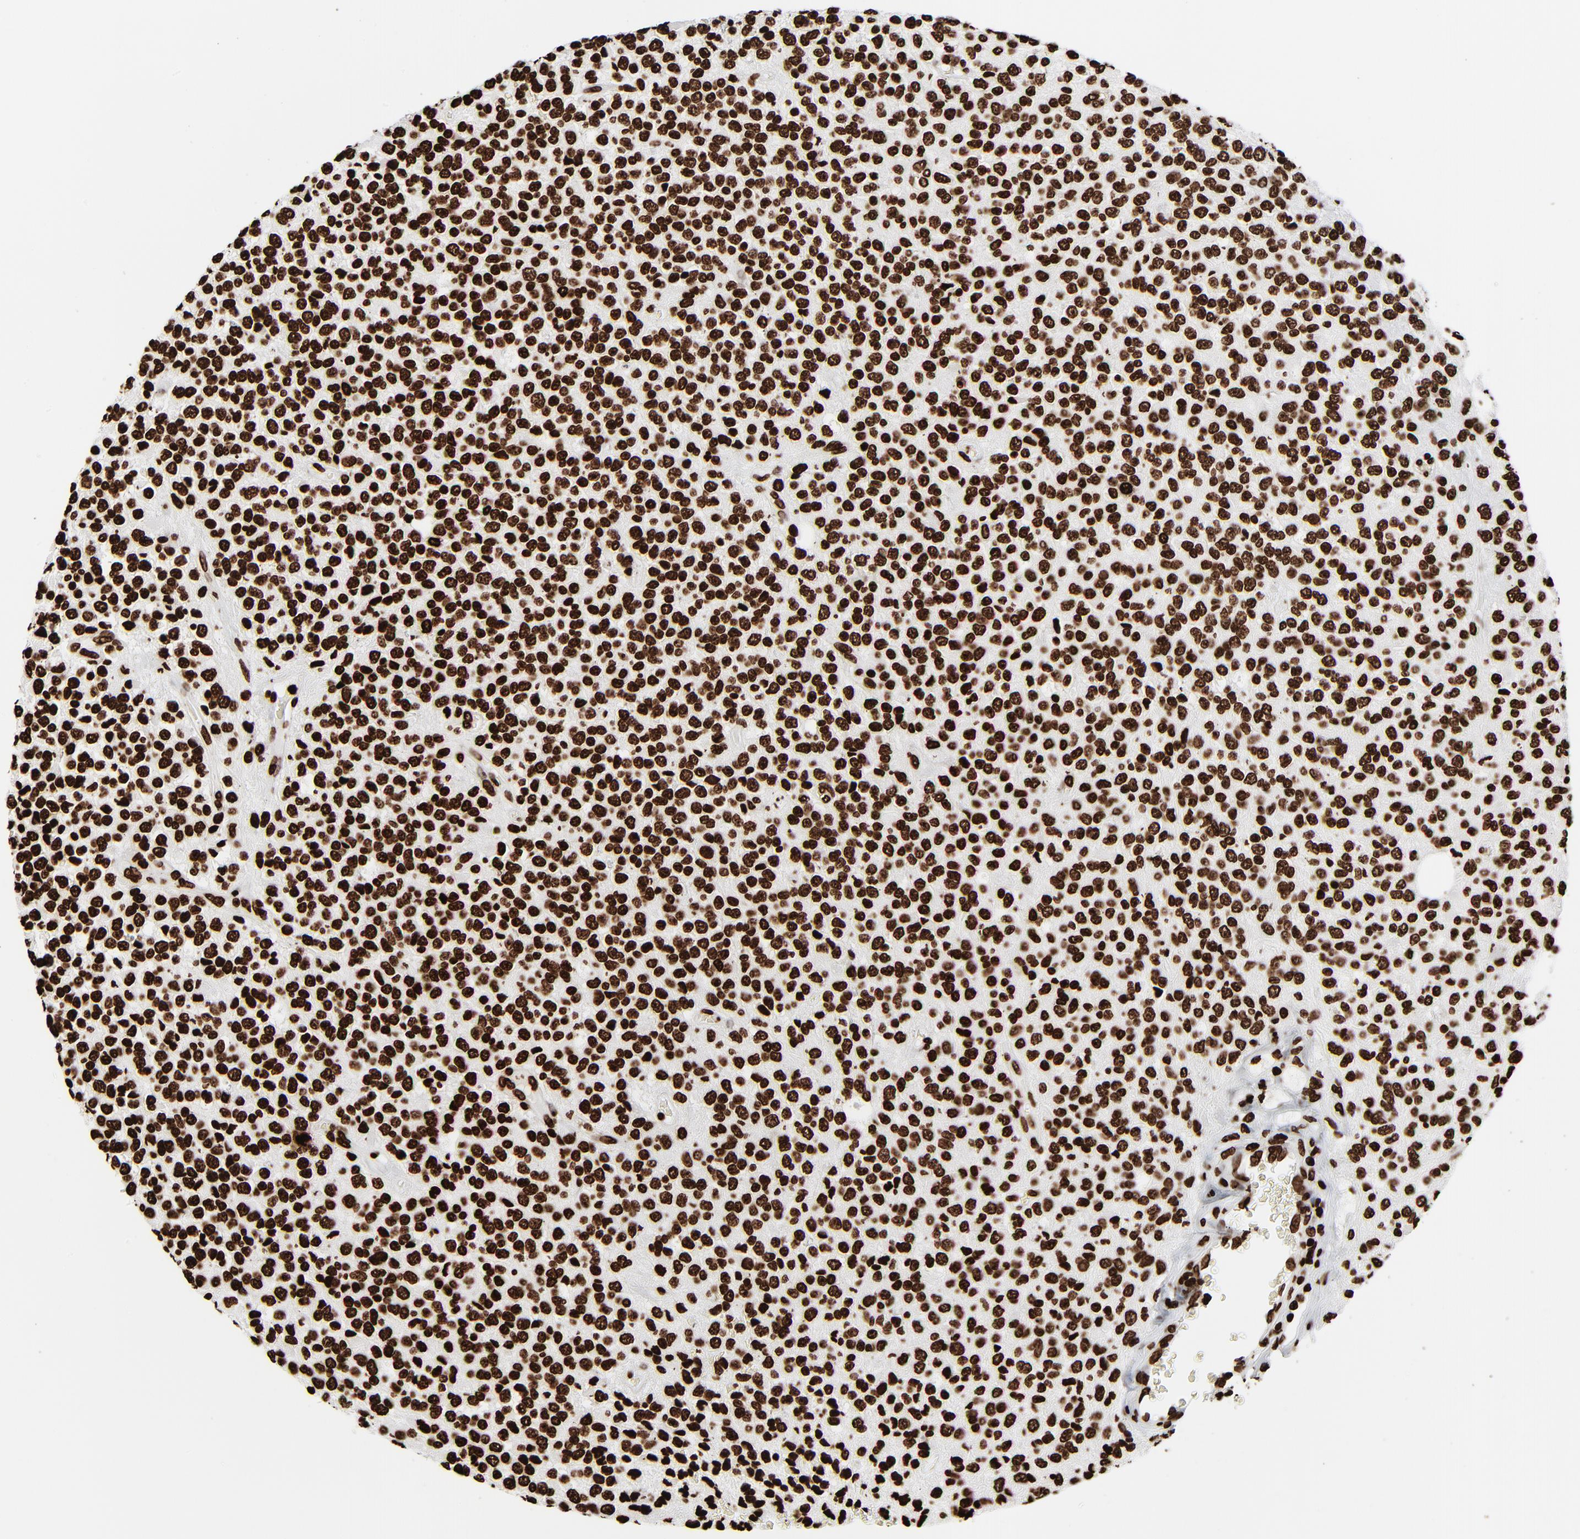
{"staining": {"intensity": "strong", "quantity": ">75%", "location": "nuclear"}, "tissue": "glioma", "cell_type": "Tumor cells", "image_type": "cancer", "snomed": [{"axis": "morphology", "description": "Glioma, malignant, High grade"}, {"axis": "topography", "description": "pancreas cauda"}], "caption": "Immunohistochemical staining of human malignant glioma (high-grade) exhibits high levels of strong nuclear expression in about >75% of tumor cells. The staining was performed using DAB to visualize the protein expression in brown, while the nuclei were stained in blue with hematoxylin (Magnification: 20x).", "gene": "H3-4", "patient": {"sex": "male", "age": 60}}